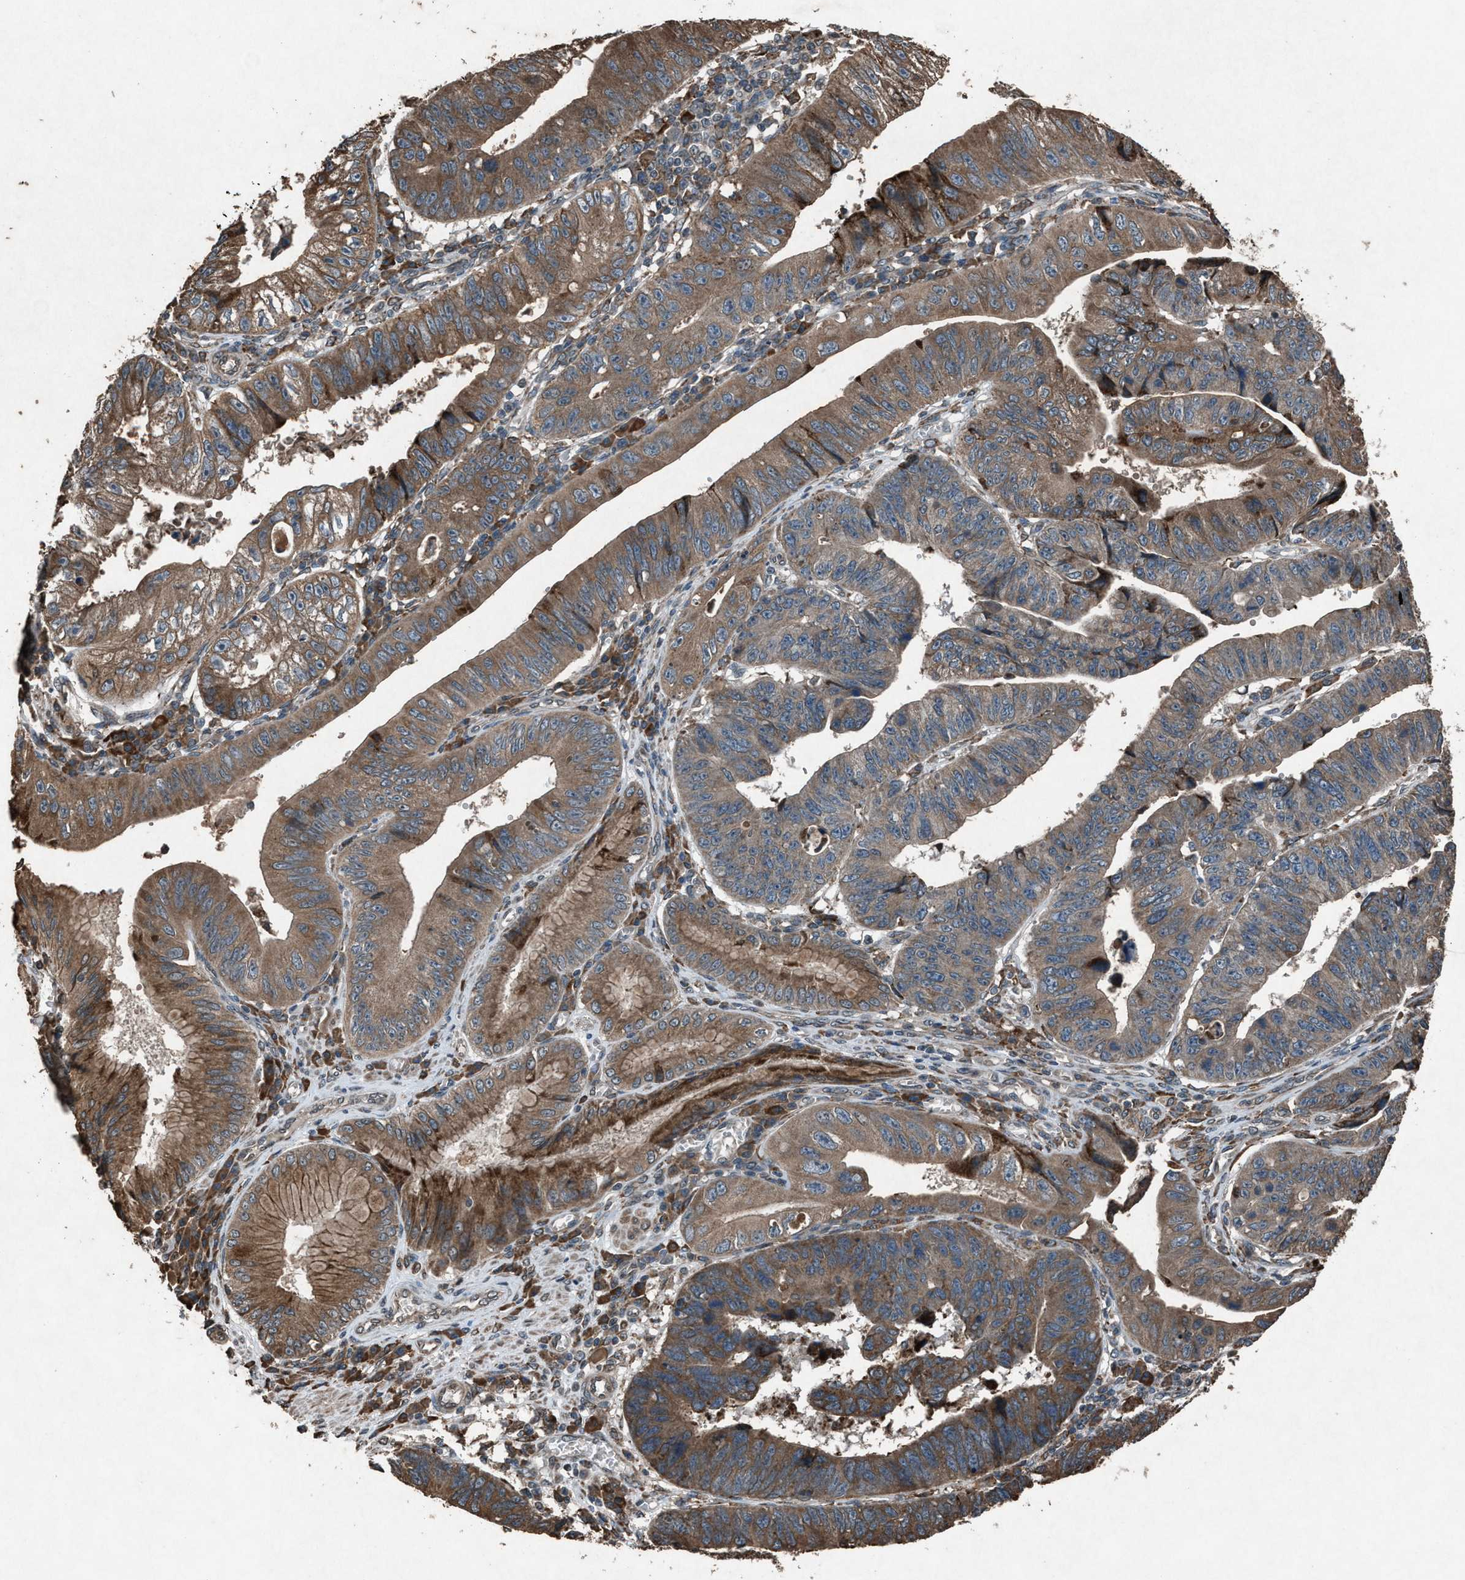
{"staining": {"intensity": "moderate", "quantity": ">75%", "location": "cytoplasmic/membranous"}, "tissue": "stomach cancer", "cell_type": "Tumor cells", "image_type": "cancer", "snomed": [{"axis": "morphology", "description": "Adenocarcinoma, NOS"}, {"axis": "topography", "description": "Stomach"}], "caption": "Immunohistochemistry of human stomach cancer (adenocarcinoma) demonstrates medium levels of moderate cytoplasmic/membranous staining in about >75% of tumor cells.", "gene": "CALR", "patient": {"sex": "male", "age": 59}}